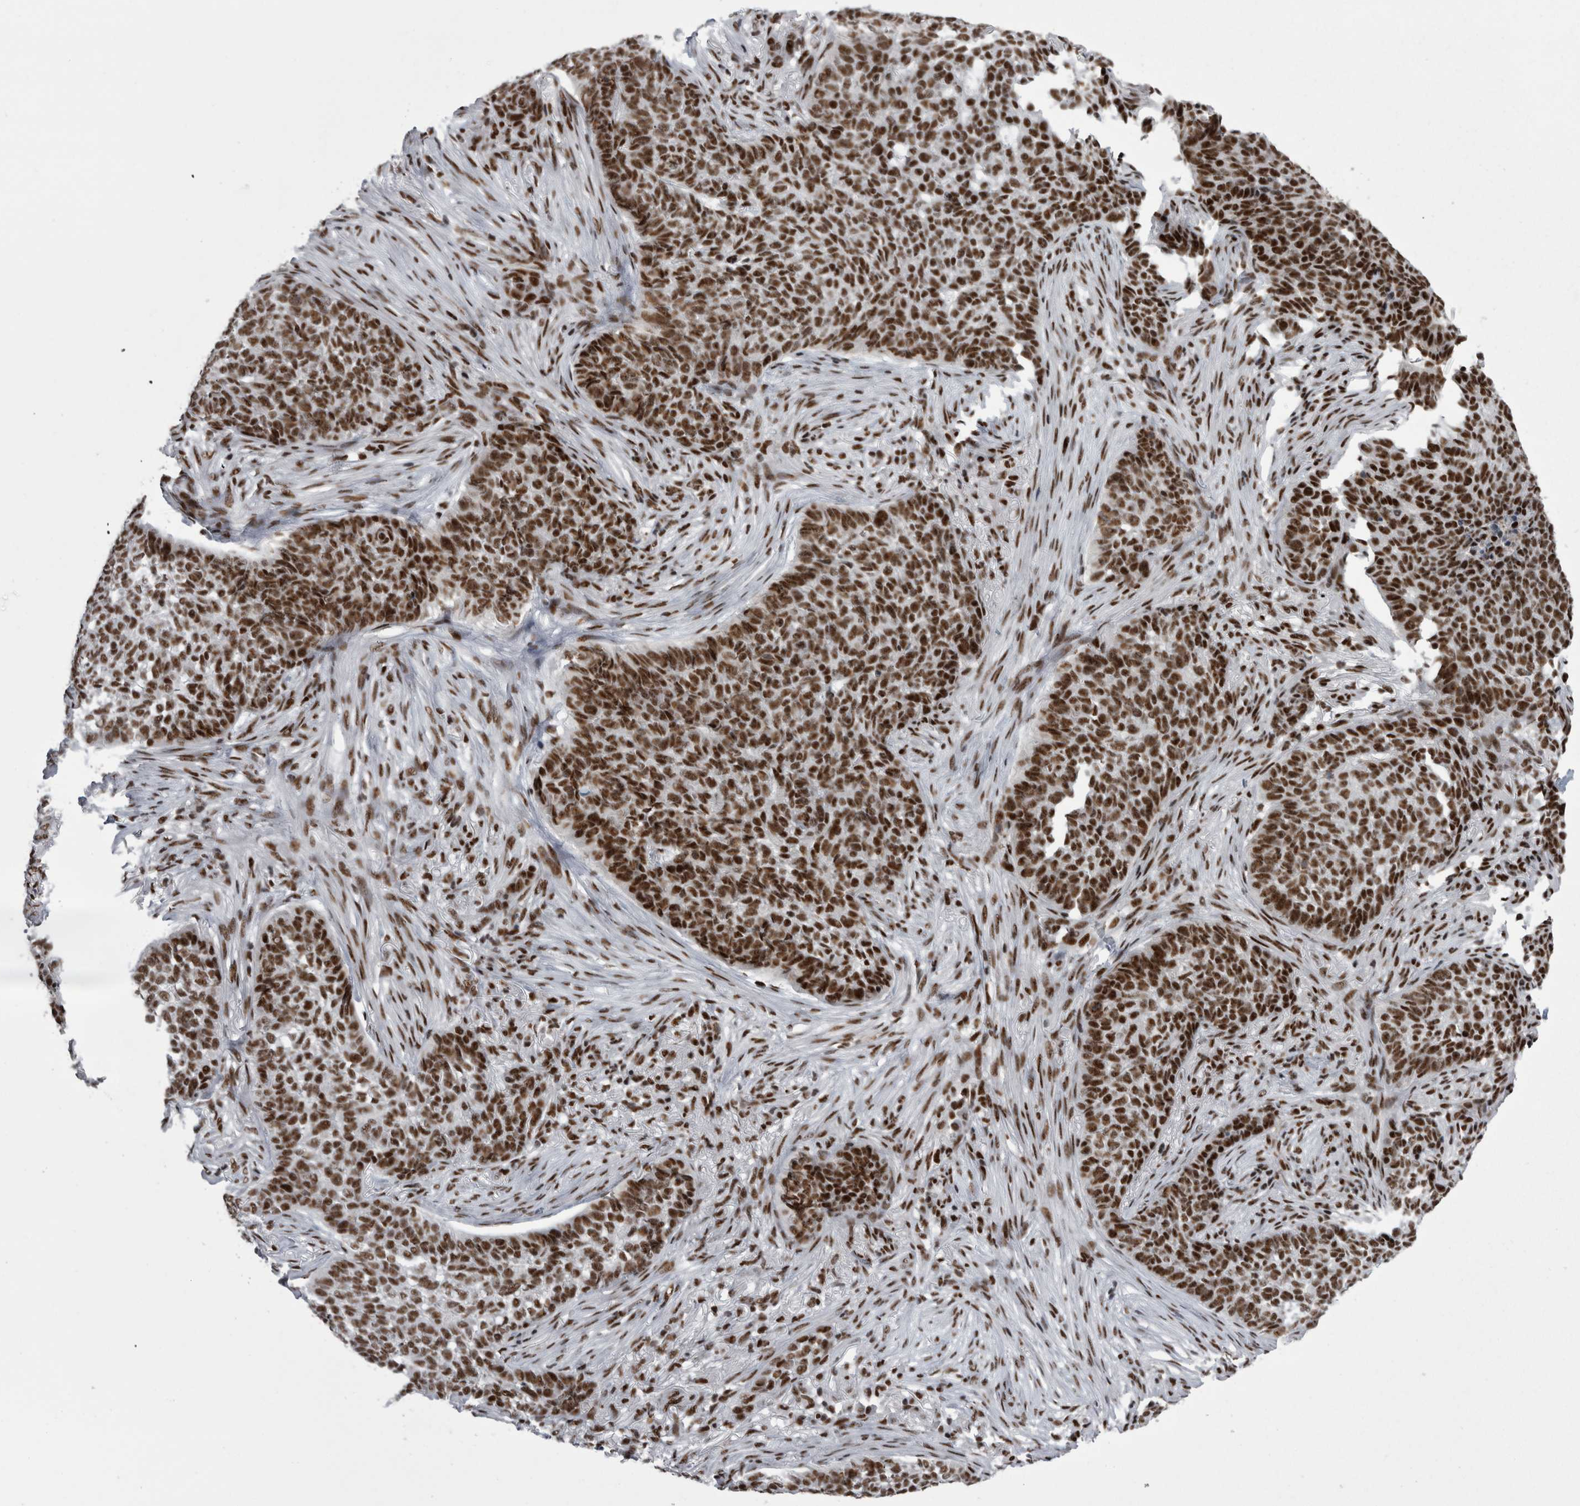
{"staining": {"intensity": "strong", "quantity": ">75%", "location": "nuclear"}, "tissue": "skin cancer", "cell_type": "Tumor cells", "image_type": "cancer", "snomed": [{"axis": "morphology", "description": "Basal cell carcinoma"}, {"axis": "topography", "description": "Skin"}], "caption": "The histopathology image exhibits immunohistochemical staining of skin cancer. There is strong nuclear expression is seen in approximately >75% of tumor cells. (IHC, brightfield microscopy, high magnification).", "gene": "SNRNP40", "patient": {"sex": "male", "age": 85}}